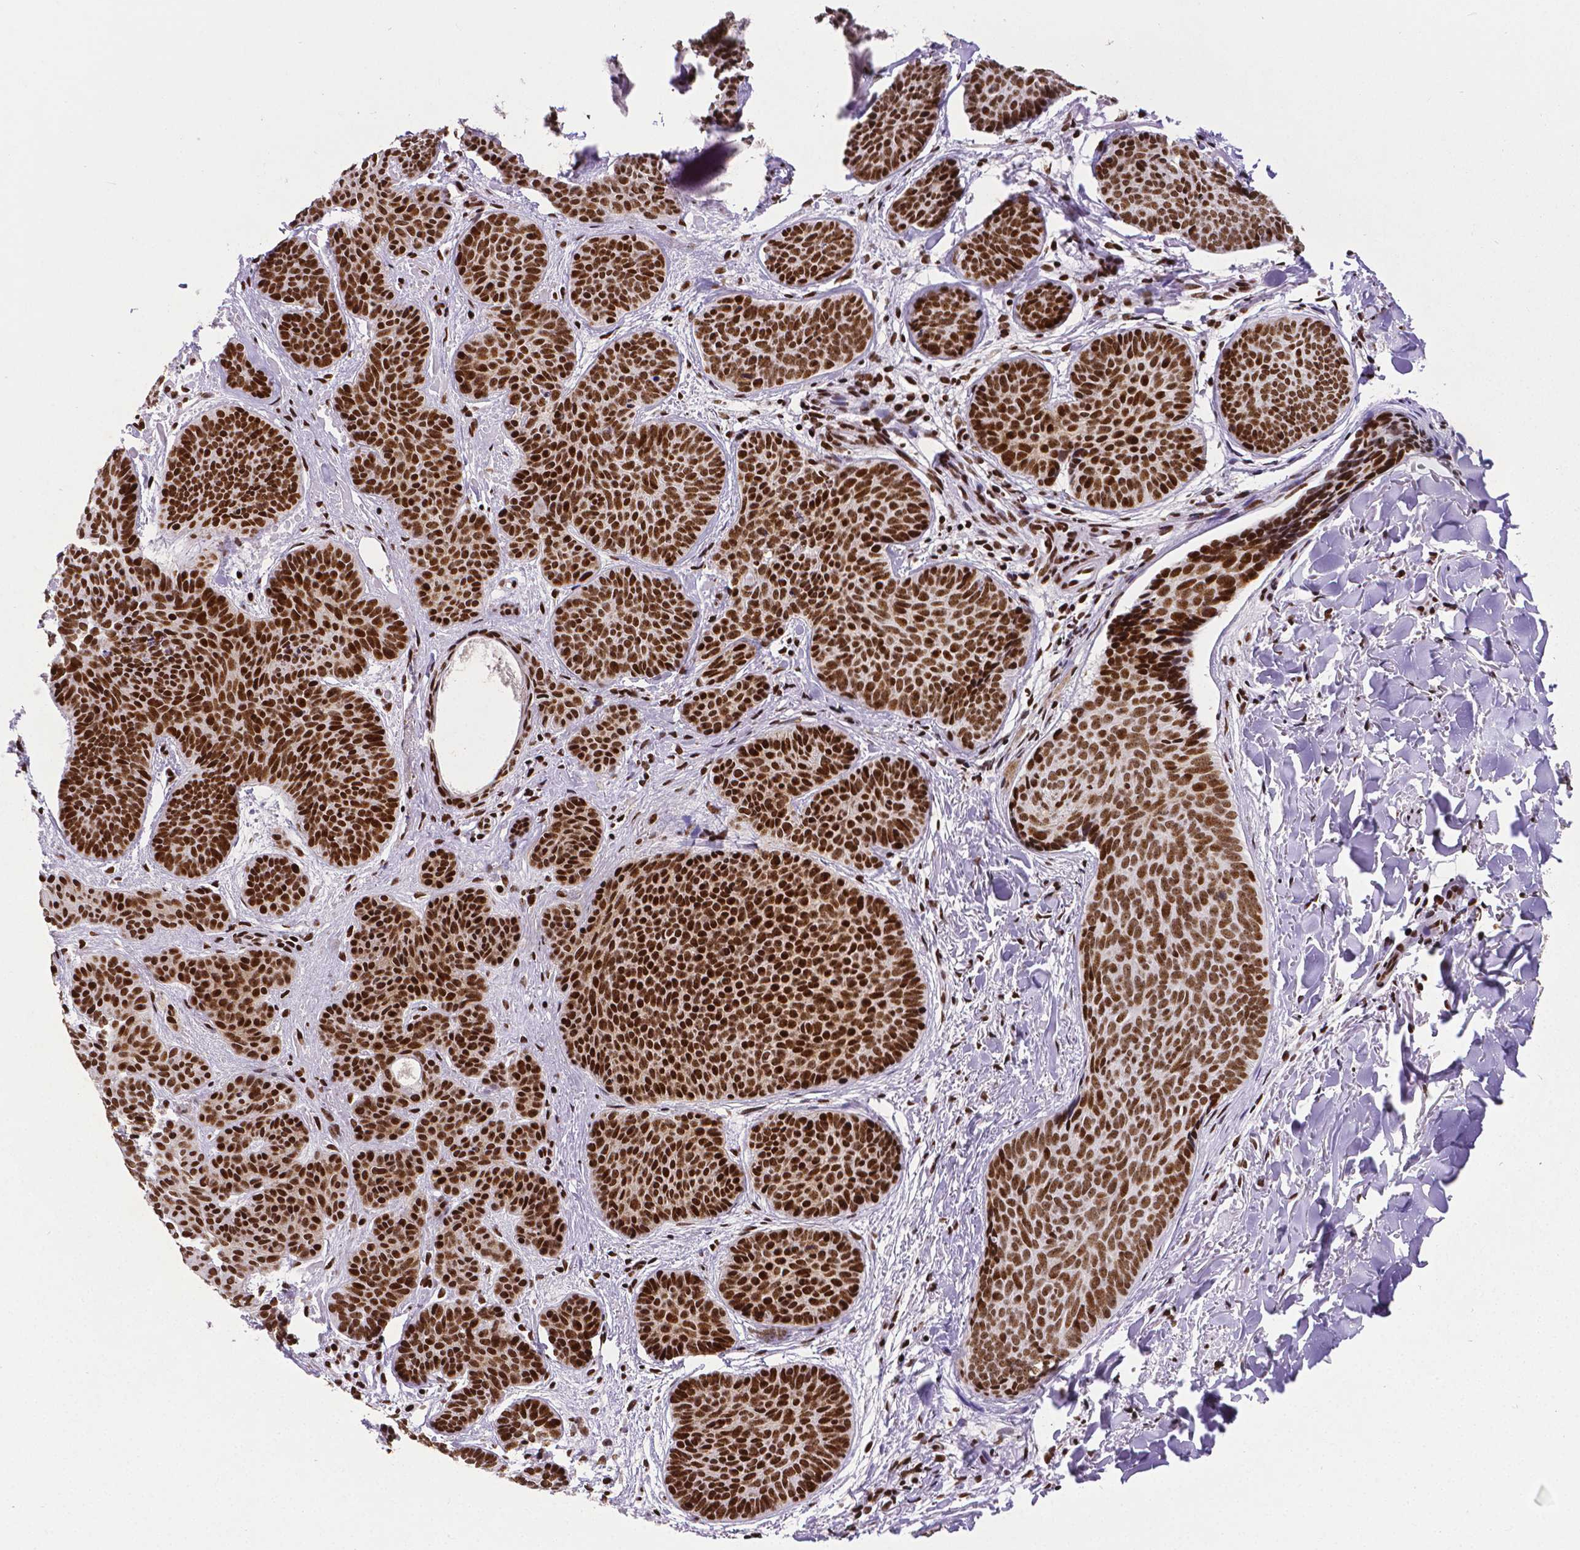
{"staining": {"intensity": "strong", "quantity": ">75%", "location": "nuclear"}, "tissue": "skin cancer", "cell_type": "Tumor cells", "image_type": "cancer", "snomed": [{"axis": "morphology", "description": "Basal cell carcinoma"}, {"axis": "topography", "description": "Skin"}], "caption": "Protein staining by immunohistochemistry shows strong nuclear expression in approximately >75% of tumor cells in skin cancer (basal cell carcinoma).", "gene": "CTCF", "patient": {"sex": "female", "age": 82}}